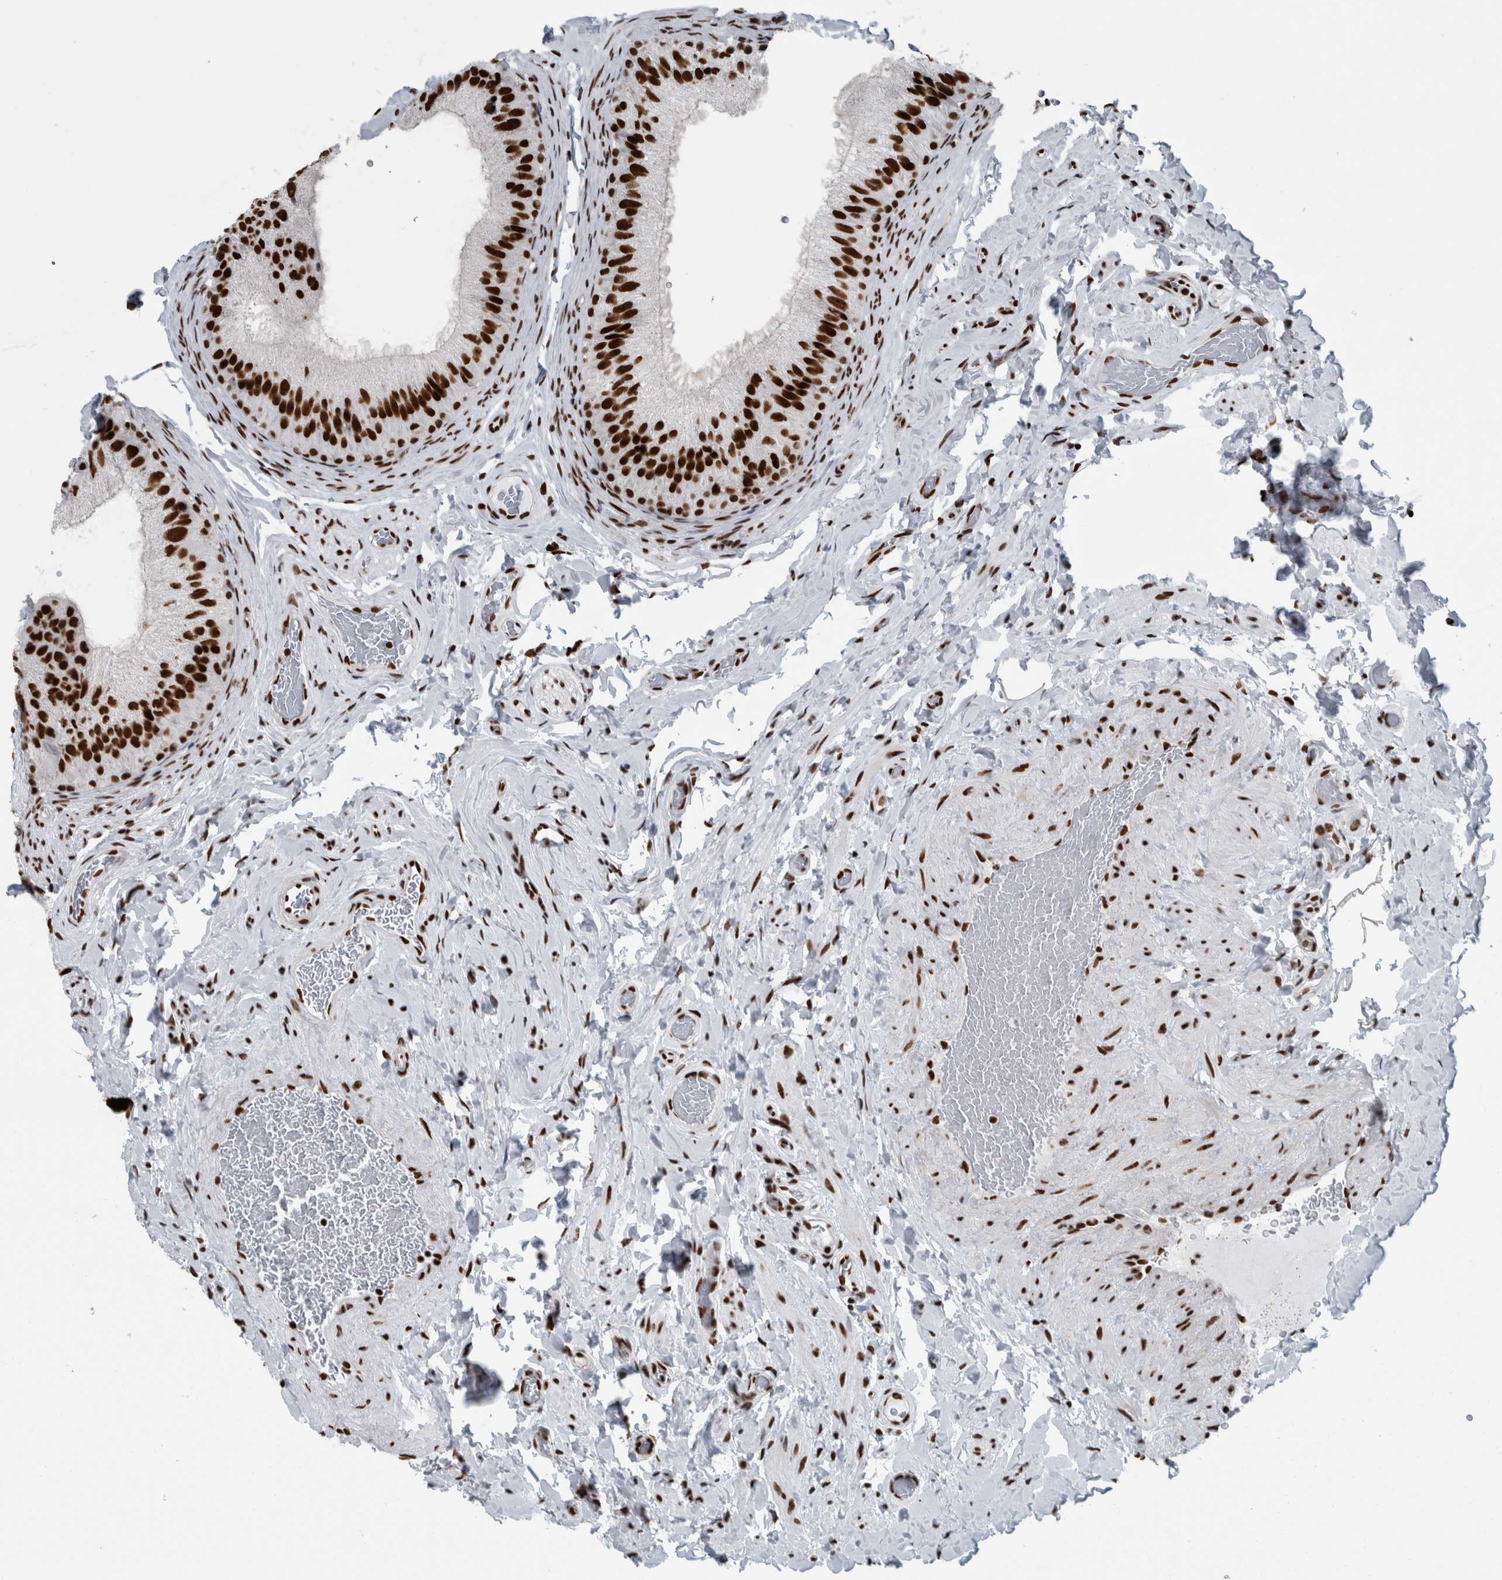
{"staining": {"intensity": "strong", "quantity": ">75%", "location": "nuclear"}, "tissue": "epididymis", "cell_type": "Glandular cells", "image_type": "normal", "snomed": [{"axis": "morphology", "description": "Normal tissue, NOS"}, {"axis": "topography", "description": "Vascular tissue"}, {"axis": "topography", "description": "Epididymis"}], "caption": "Protein staining of normal epididymis shows strong nuclear positivity in approximately >75% of glandular cells. (DAB (3,3'-diaminobenzidine) = brown stain, brightfield microscopy at high magnification).", "gene": "DNMT3A", "patient": {"sex": "male", "age": 49}}